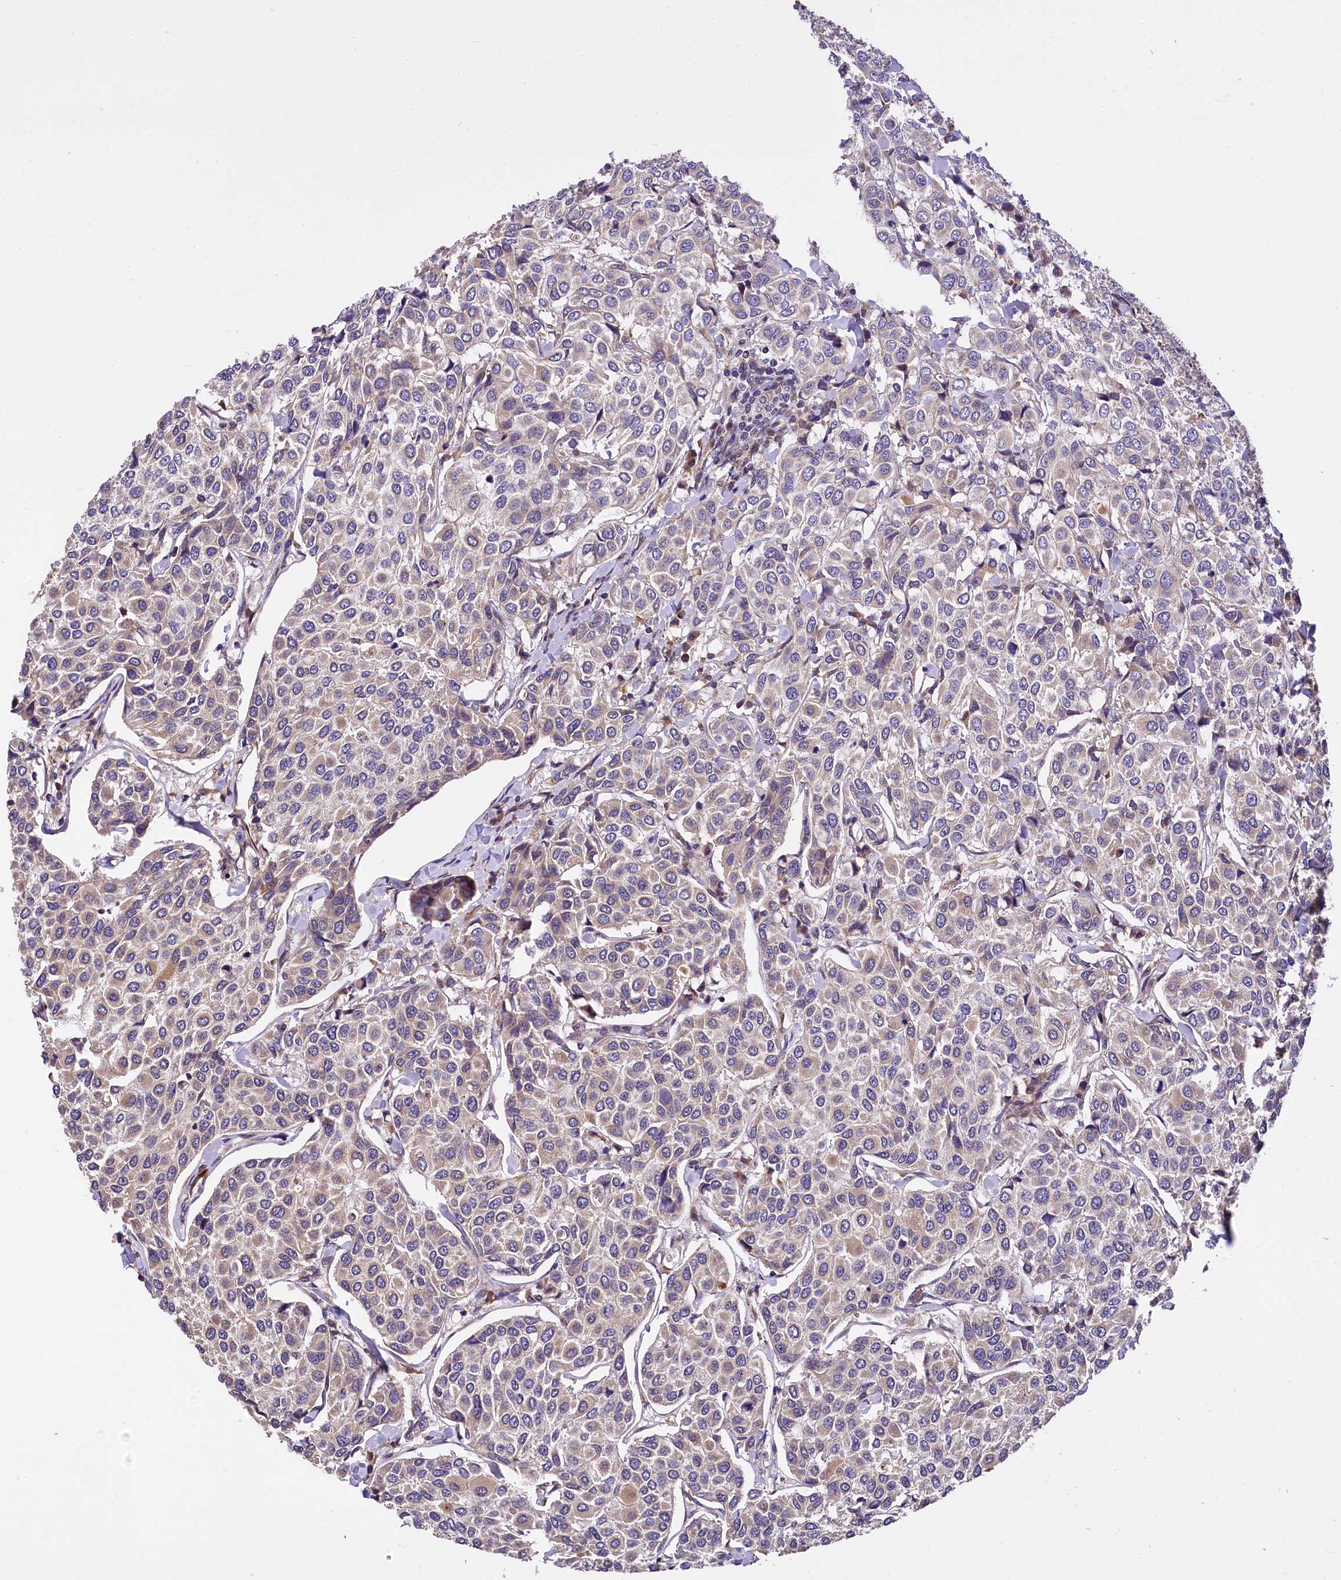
{"staining": {"intensity": "weak", "quantity": ">75%", "location": "cytoplasmic/membranous"}, "tissue": "breast cancer", "cell_type": "Tumor cells", "image_type": "cancer", "snomed": [{"axis": "morphology", "description": "Duct carcinoma"}, {"axis": "topography", "description": "Breast"}], "caption": "Immunohistochemistry (IHC) (DAB (3,3'-diaminobenzidine)) staining of breast cancer displays weak cytoplasmic/membranous protein positivity in approximately >75% of tumor cells. (Stains: DAB (3,3'-diaminobenzidine) in brown, nuclei in blue, Microscopy: brightfield microscopy at high magnification).", "gene": "SUPV3L1", "patient": {"sex": "female", "age": 55}}